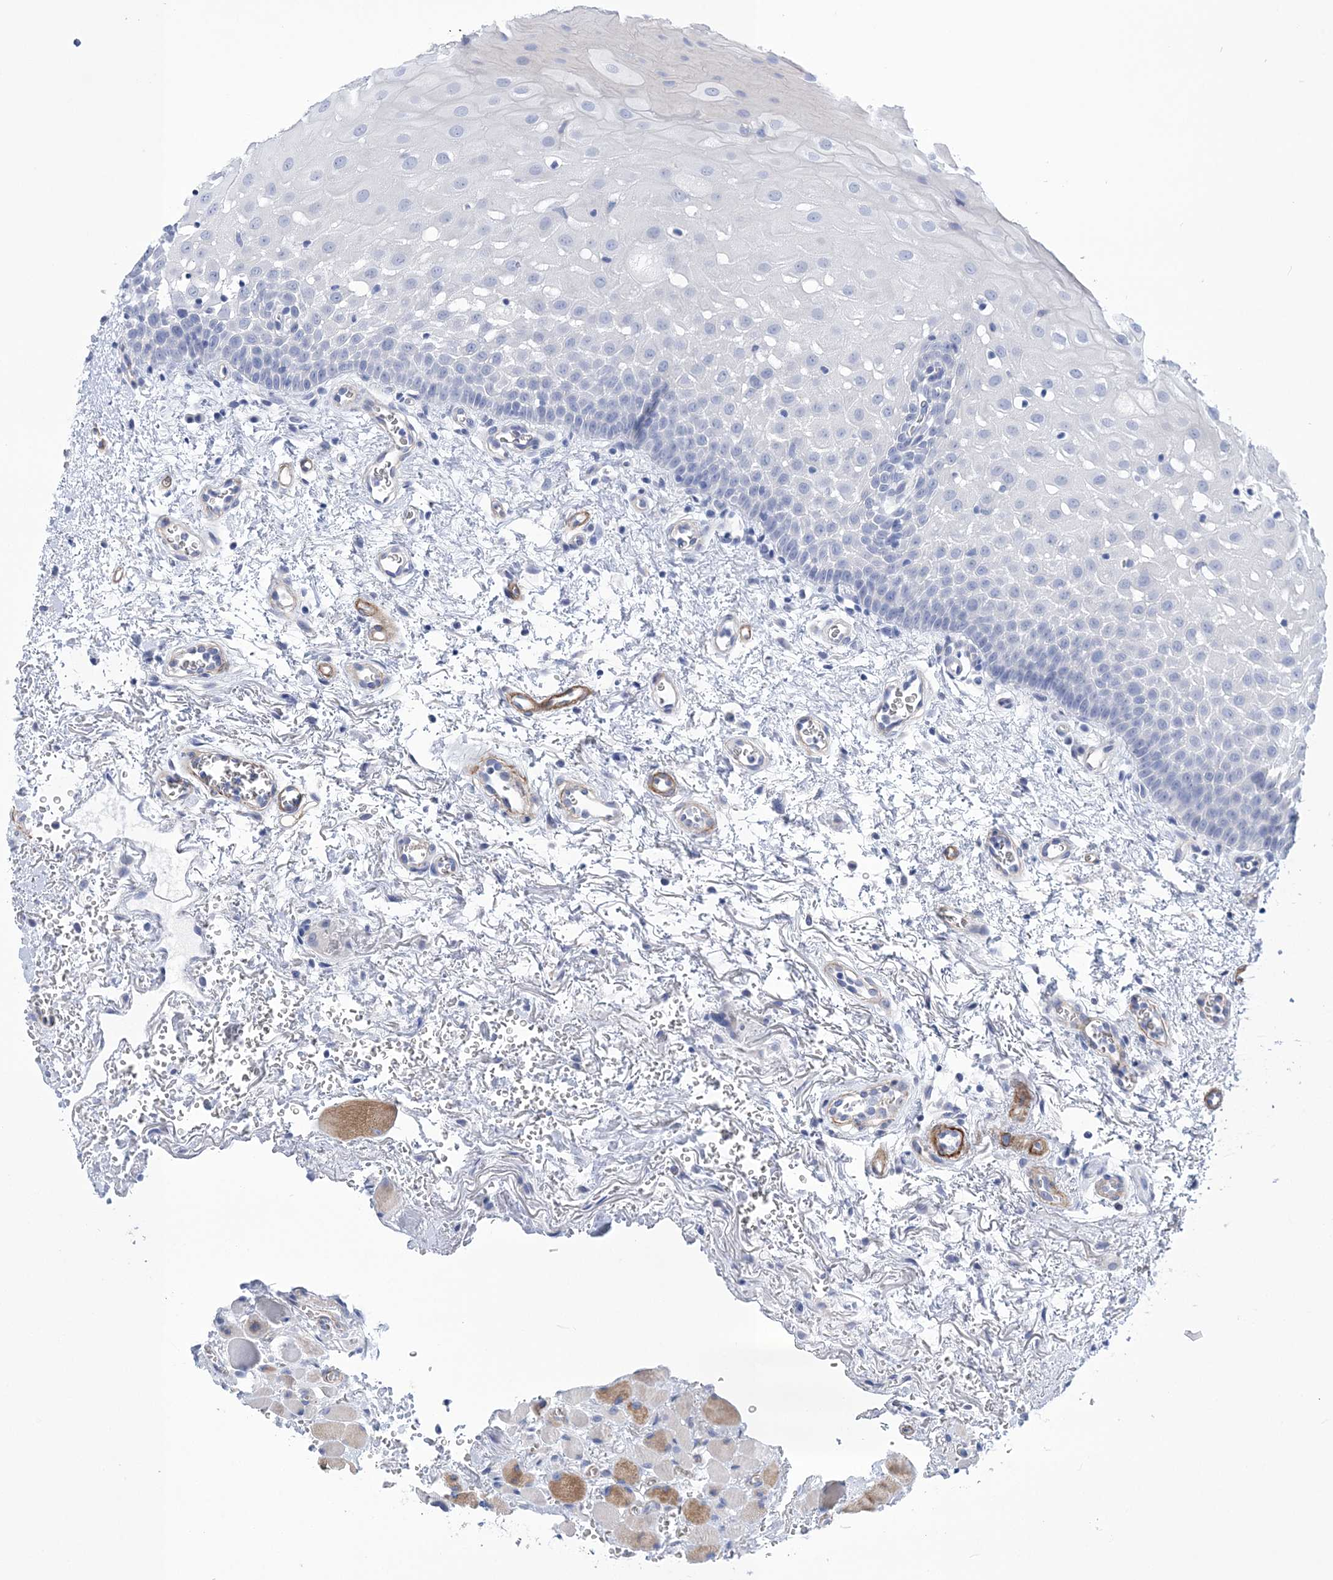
{"staining": {"intensity": "negative", "quantity": "none", "location": "none"}, "tissue": "oral mucosa", "cell_type": "Squamous epithelial cells", "image_type": "normal", "snomed": [{"axis": "morphology", "description": "Normal tissue, NOS"}, {"axis": "morphology", "description": "Squamous cell carcinoma, NOS"}, {"axis": "topography", "description": "Oral tissue"}, {"axis": "topography", "description": "Head-Neck"}], "caption": "DAB immunohistochemical staining of normal human oral mucosa displays no significant expression in squamous epithelial cells. The staining is performed using DAB (3,3'-diaminobenzidine) brown chromogen with nuclei counter-stained in using hematoxylin.", "gene": "WDR74", "patient": {"sex": "male", "age": 68}}